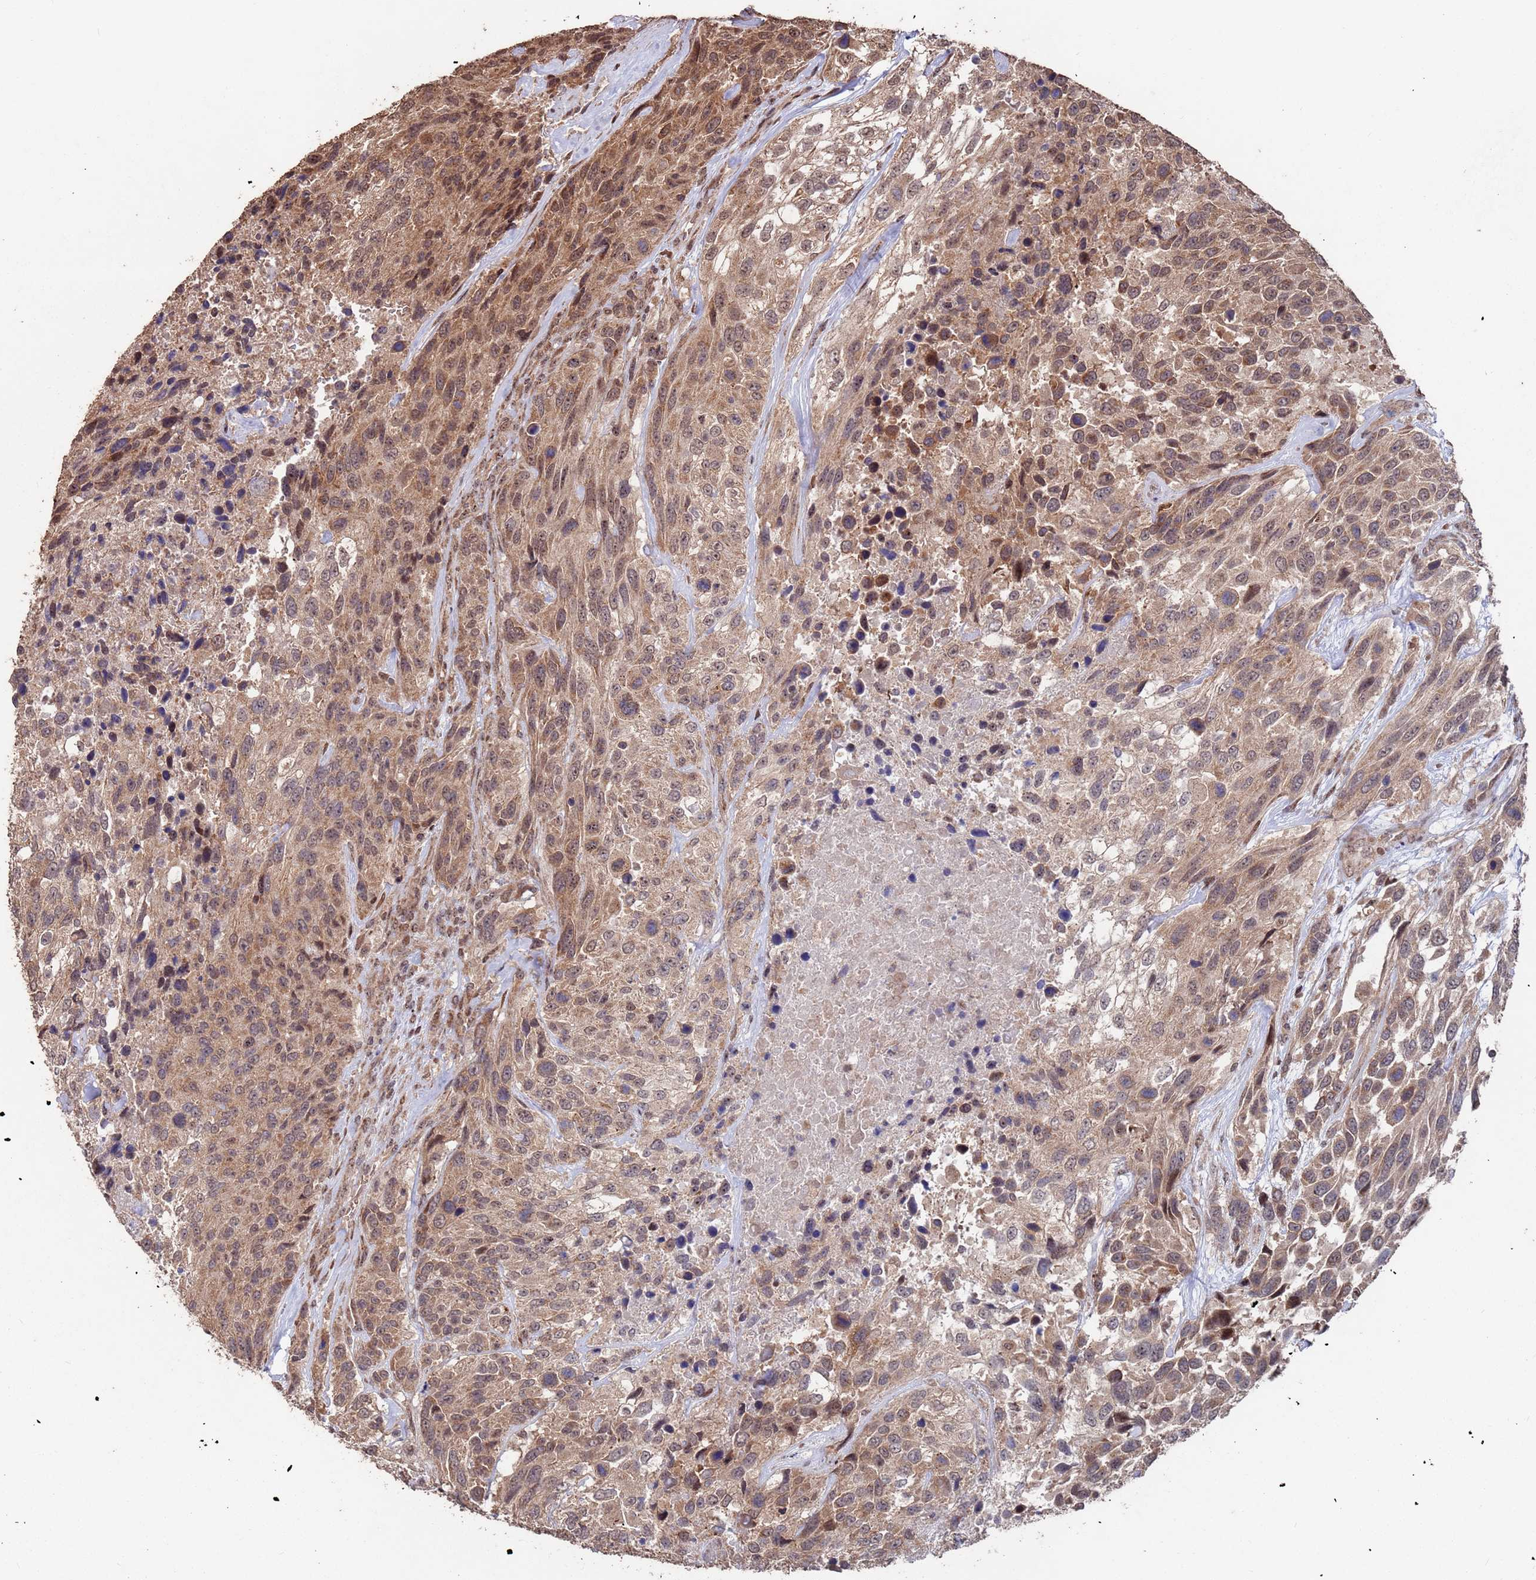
{"staining": {"intensity": "moderate", "quantity": ">75%", "location": "cytoplasmic/membranous,nuclear"}, "tissue": "urothelial cancer", "cell_type": "Tumor cells", "image_type": "cancer", "snomed": [{"axis": "morphology", "description": "Urothelial carcinoma, High grade"}, {"axis": "topography", "description": "Urinary bladder"}], "caption": "Protein expression analysis of urothelial cancer exhibits moderate cytoplasmic/membranous and nuclear positivity in approximately >75% of tumor cells. Using DAB (3,3'-diaminobenzidine) (brown) and hematoxylin (blue) stains, captured at high magnification using brightfield microscopy.", "gene": "PRR7", "patient": {"sex": "female", "age": 70}}